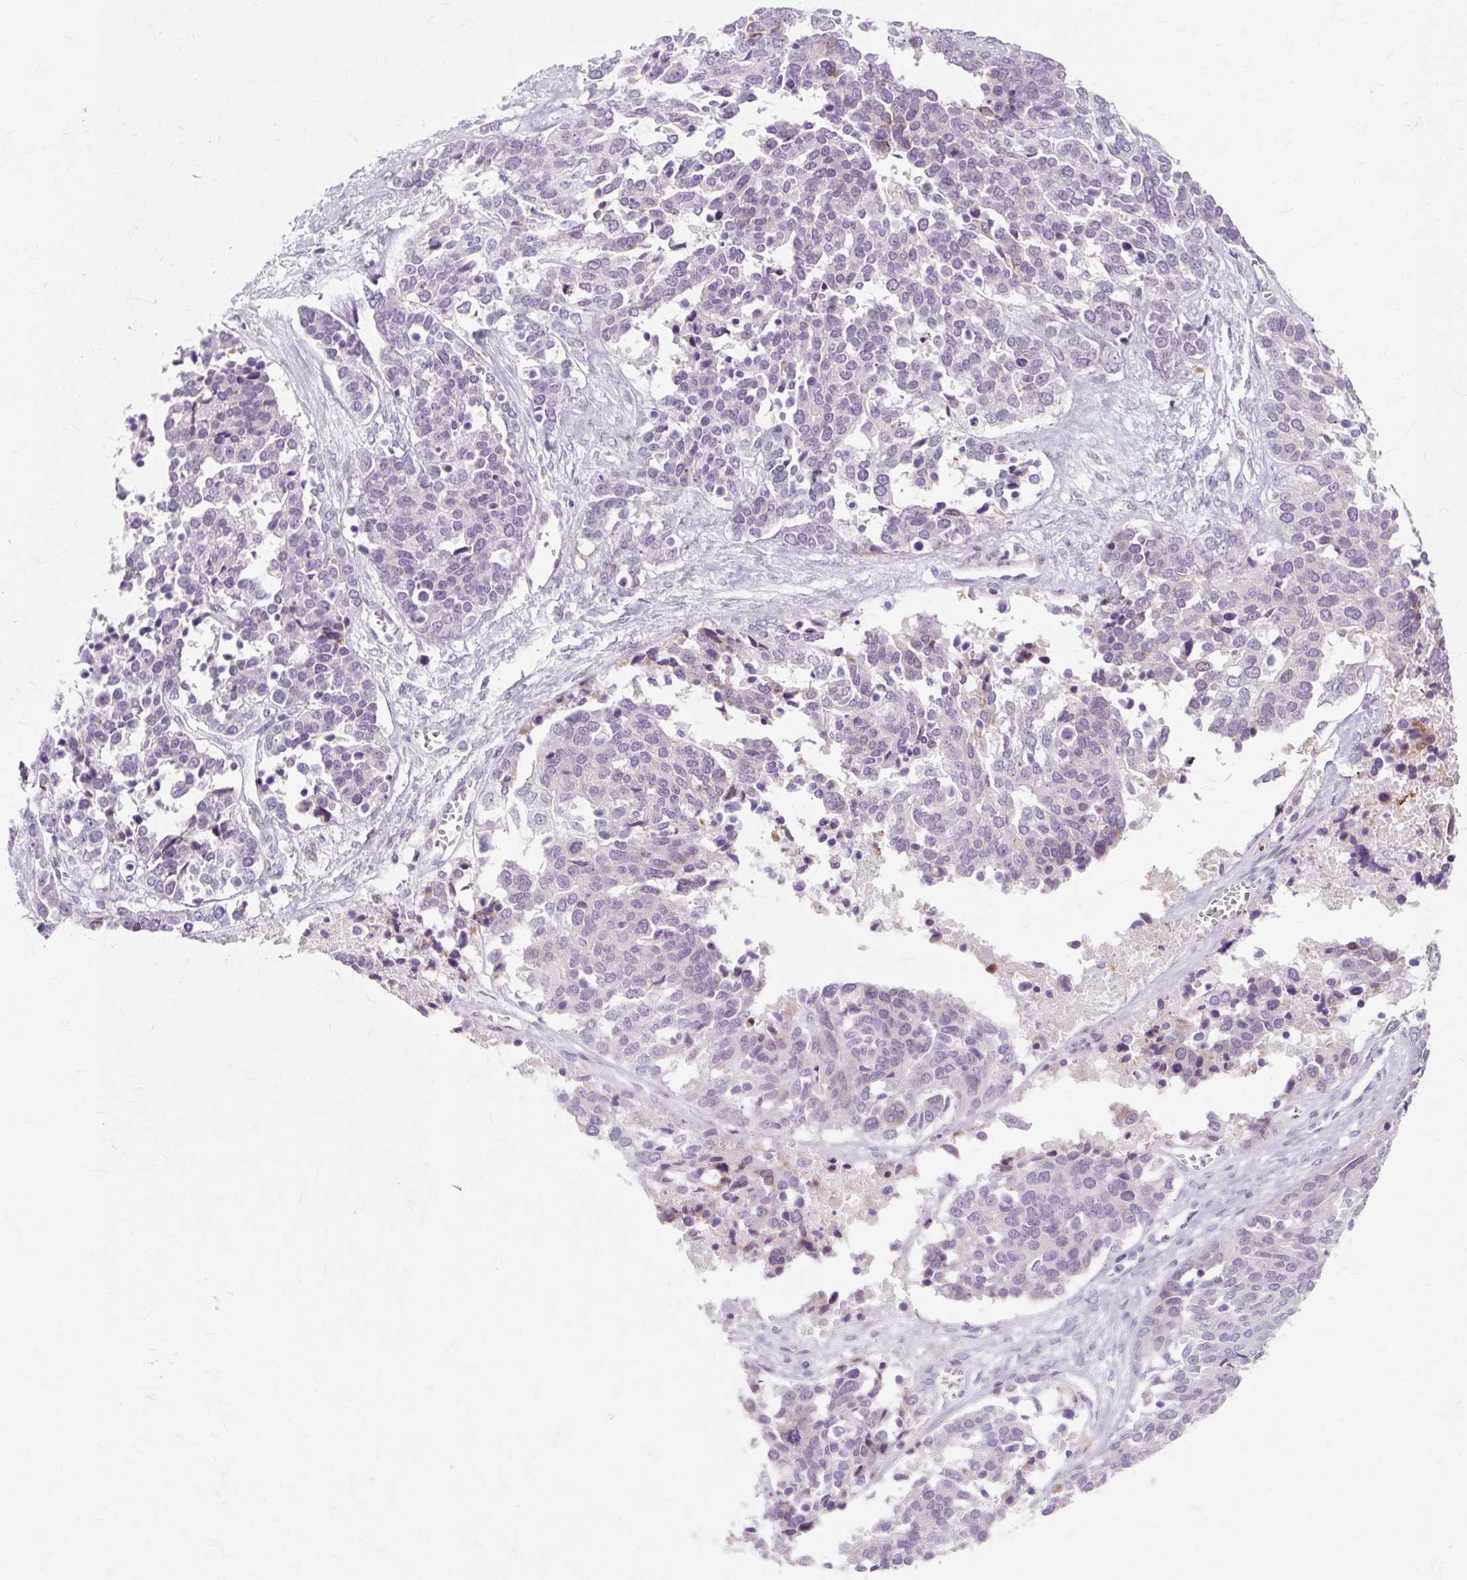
{"staining": {"intensity": "weak", "quantity": "<25%", "location": "cytoplasmic/membranous"}, "tissue": "ovarian cancer", "cell_type": "Tumor cells", "image_type": "cancer", "snomed": [{"axis": "morphology", "description": "Cystadenocarcinoma, serous, NOS"}, {"axis": "topography", "description": "Ovary"}], "caption": "DAB (3,3'-diaminobenzidine) immunohistochemical staining of human ovarian cancer shows no significant staining in tumor cells.", "gene": "IRX2", "patient": {"sex": "female", "age": 44}}